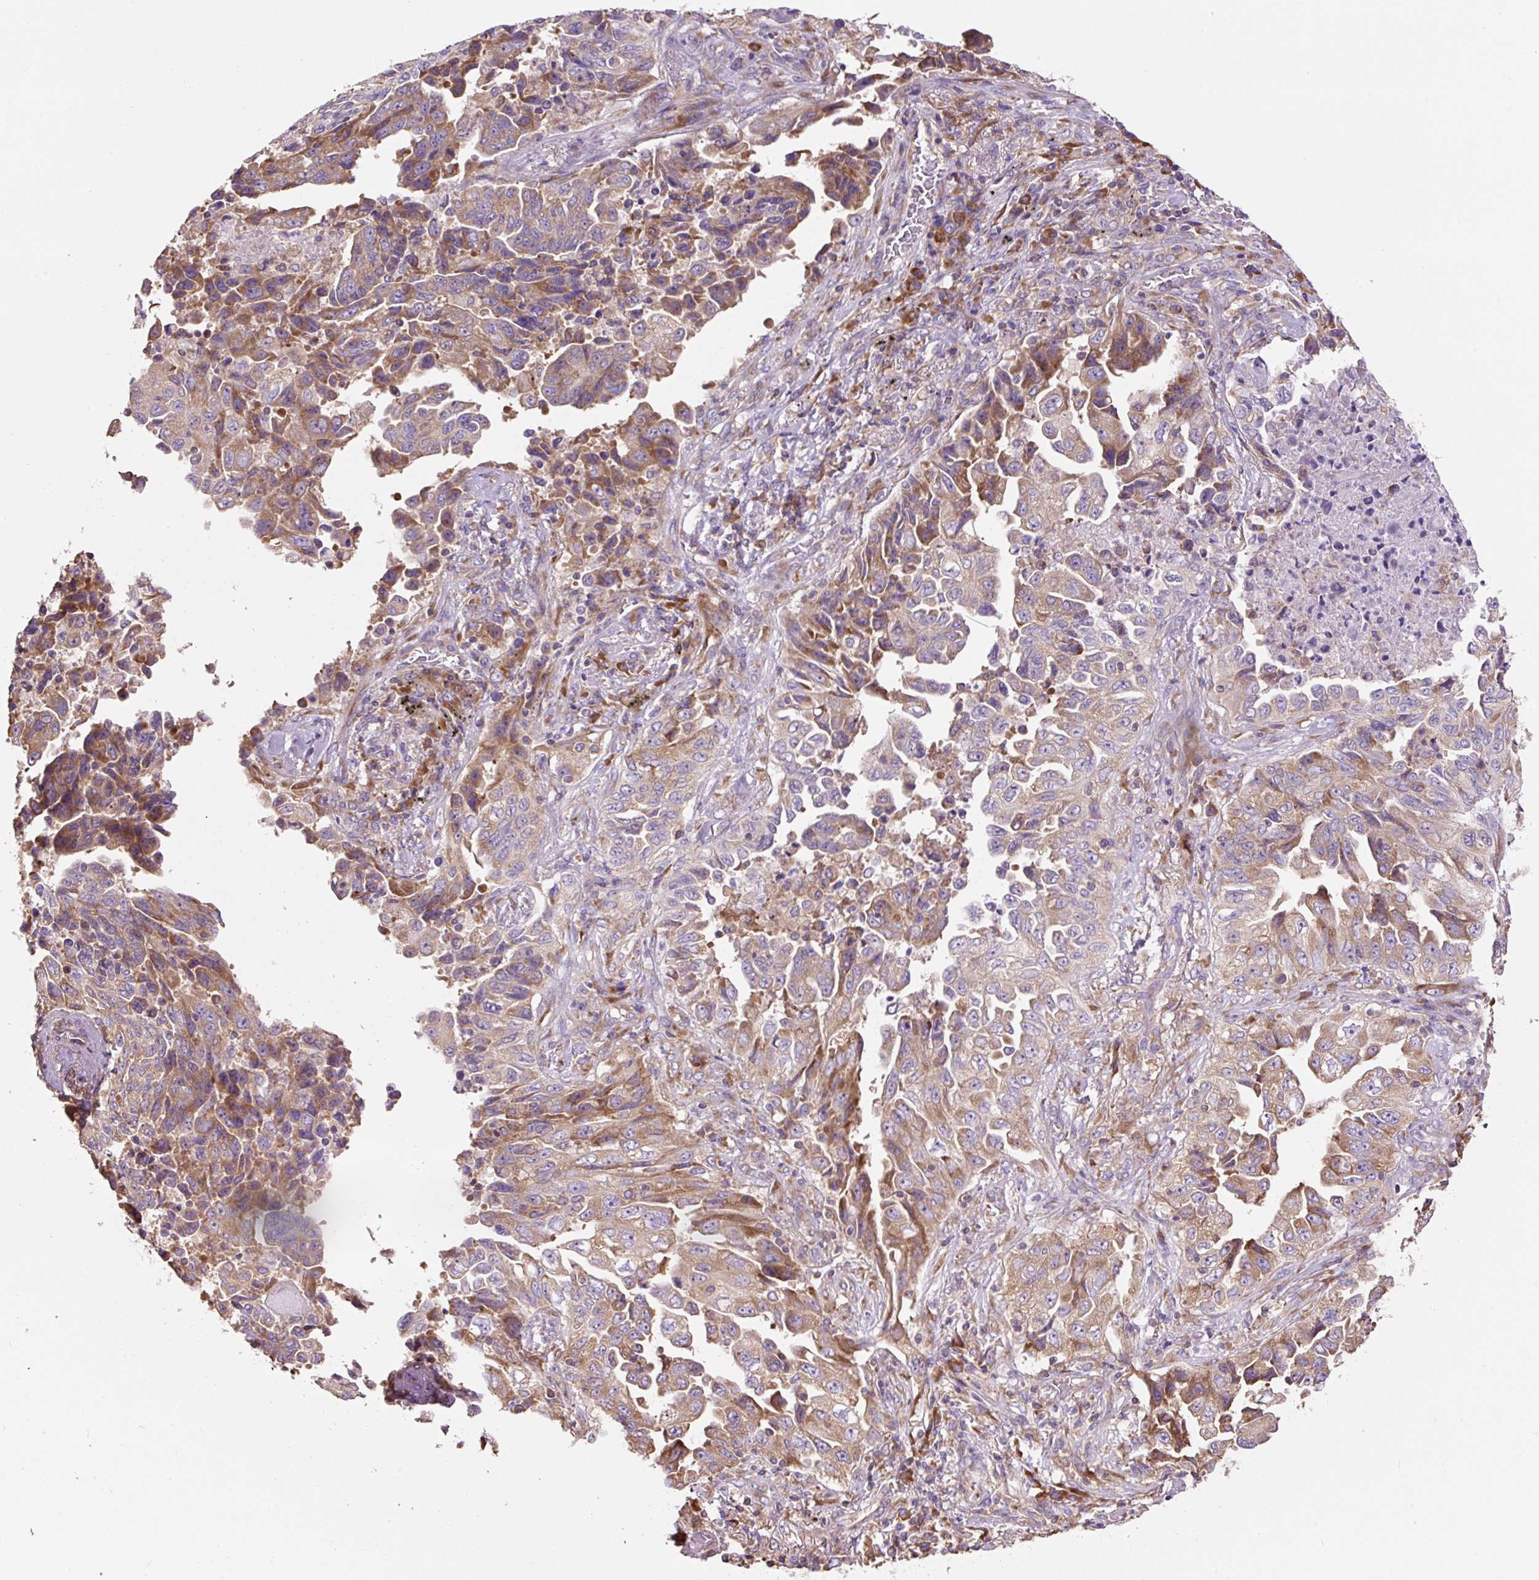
{"staining": {"intensity": "moderate", "quantity": "25%-75%", "location": "cytoplasmic/membranous"}, "tissue": "lung cancer", "cell_type": "Tumor cells", "image_type": "cancer", "snomed": [{"axis": "morphology", "description": "Adenocarcinoma, NOS"}, {"axis": "topography", "description": "Lung"}], "caption": "About 25%-75% of tumor cells in lung cancer reveal moderate cytoplasmic/membranous protein positivity as visualized by brown immunohistochemical staining.", "gene": "RPS23", "patient": {"sex": "female", "age": 51}}